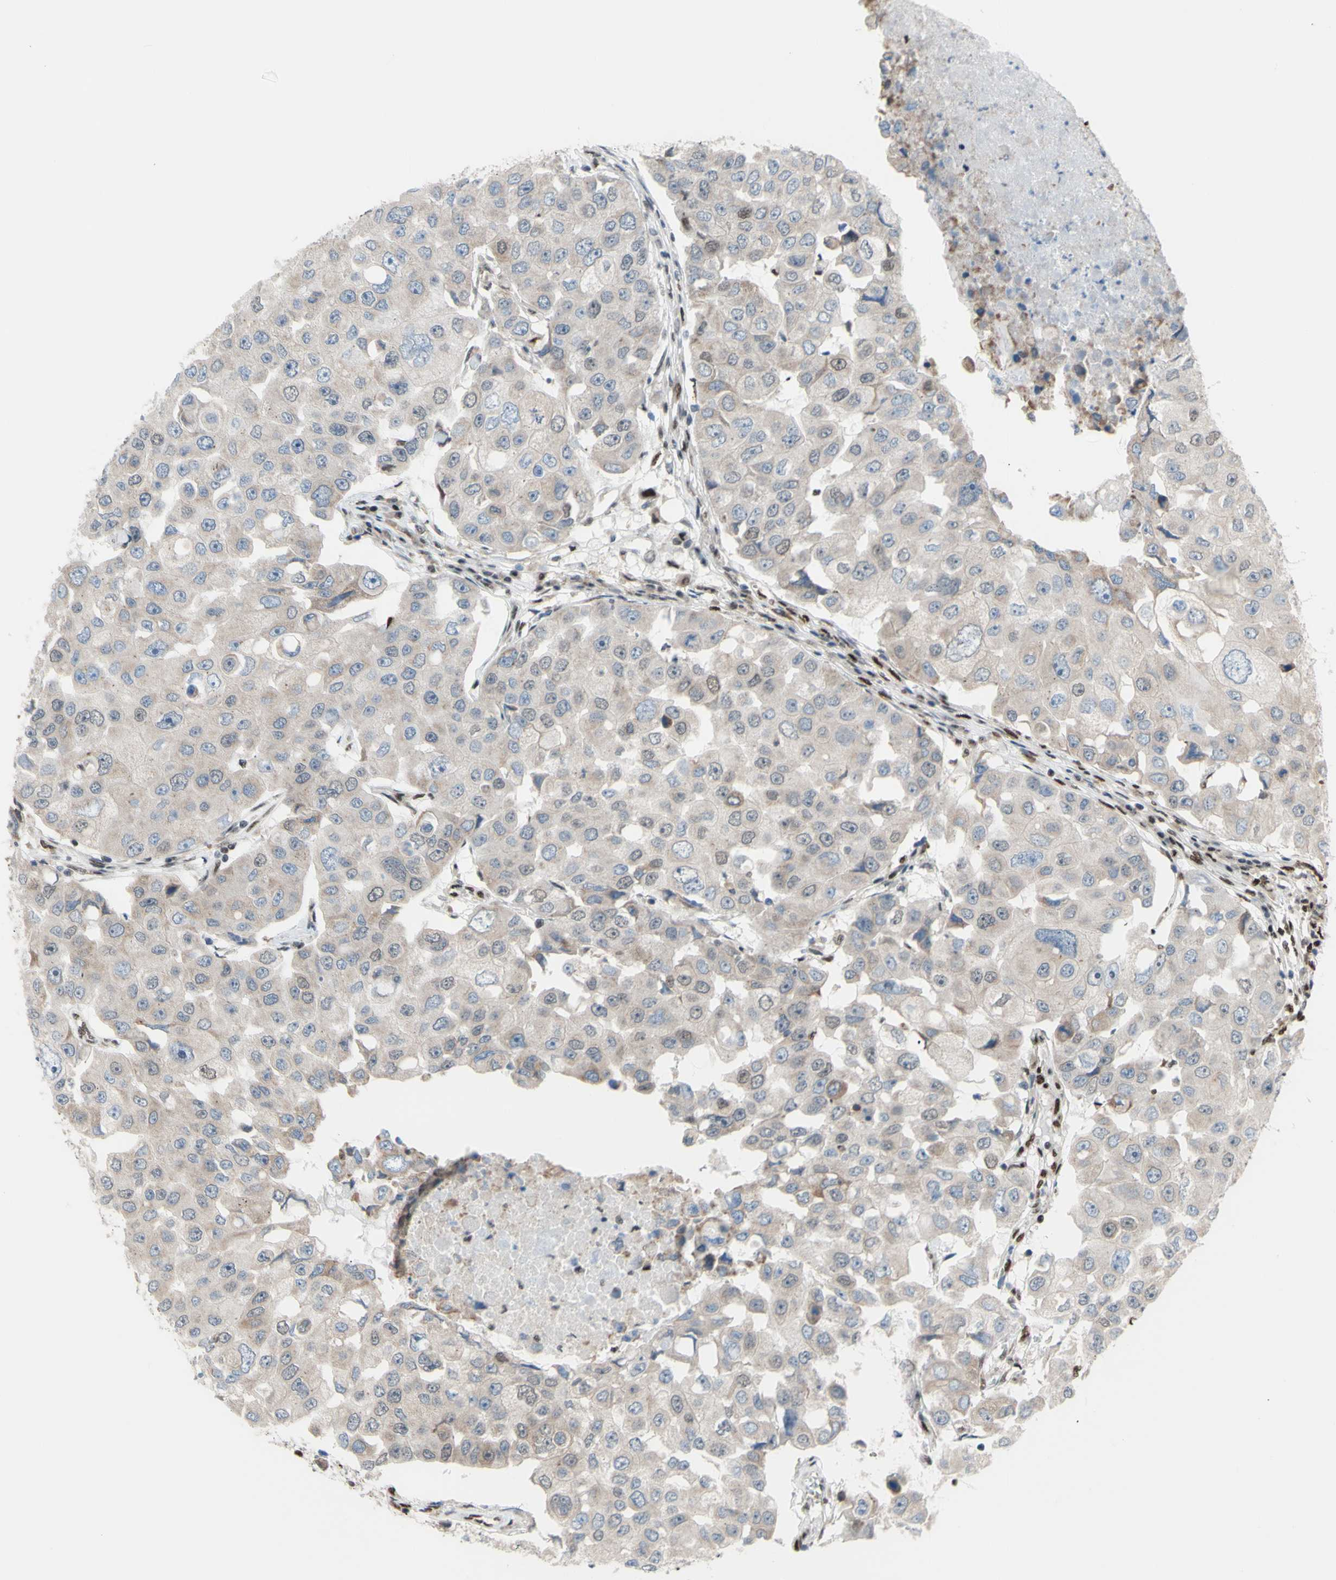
{"staining": {"intensity": "weak", "quantity": ">75%", "location": "cytoplasmic/membranous"}, "tissue": "breast cancer", "cell_type": "Tumor cells", "image_type": "cancer", "snomed": [{"axis": "morphology", "description": "Duct carcinoma"}, {"axis": "topography", "description": "Breast"}], "caption": "Breast cancer stained with immunohistochemistry displays weak cytoplasmic/membranous expression in approximately >75% of tumor cells.", "gene": "EED", "patient": {"sex": "female", "age": 27}}